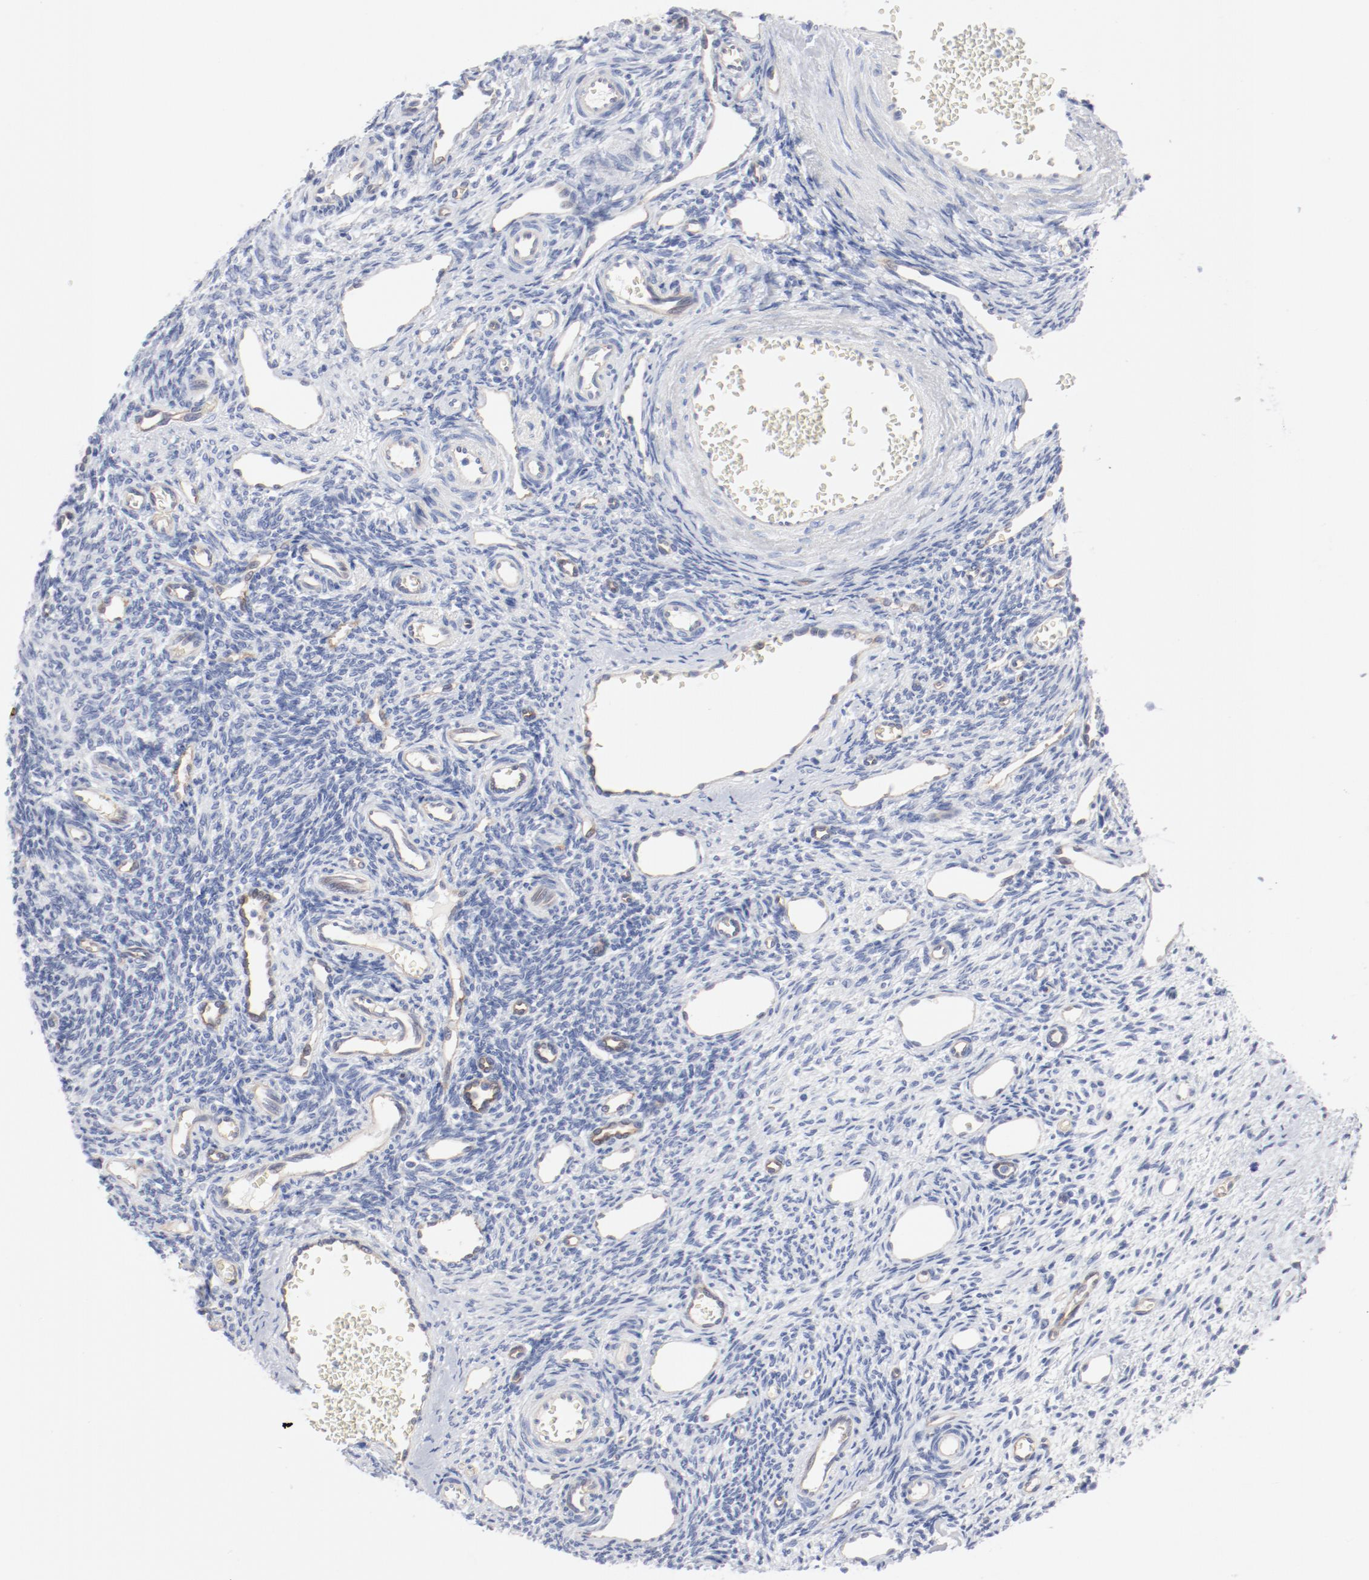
{"staining": {"intensity": "negative", "quantity": "none", "location": "none"}, "tissue": "ovary", "cell_type": "Ovarian stroma cells", "image_type": "normal", "snomed": [{"axis": "morphology", "description": "Normal tissue, NOS"}, {"axis": "topography", "description": "Ovary"}], "caption": "Ovarian stroma cells are negative for brown protein staining in unremarkable ovary. (DAB immunohistochemistry with hematoxylin counter stain).", "gene": "SHANK3", "patient": {"sex": "female", "age": 33}}